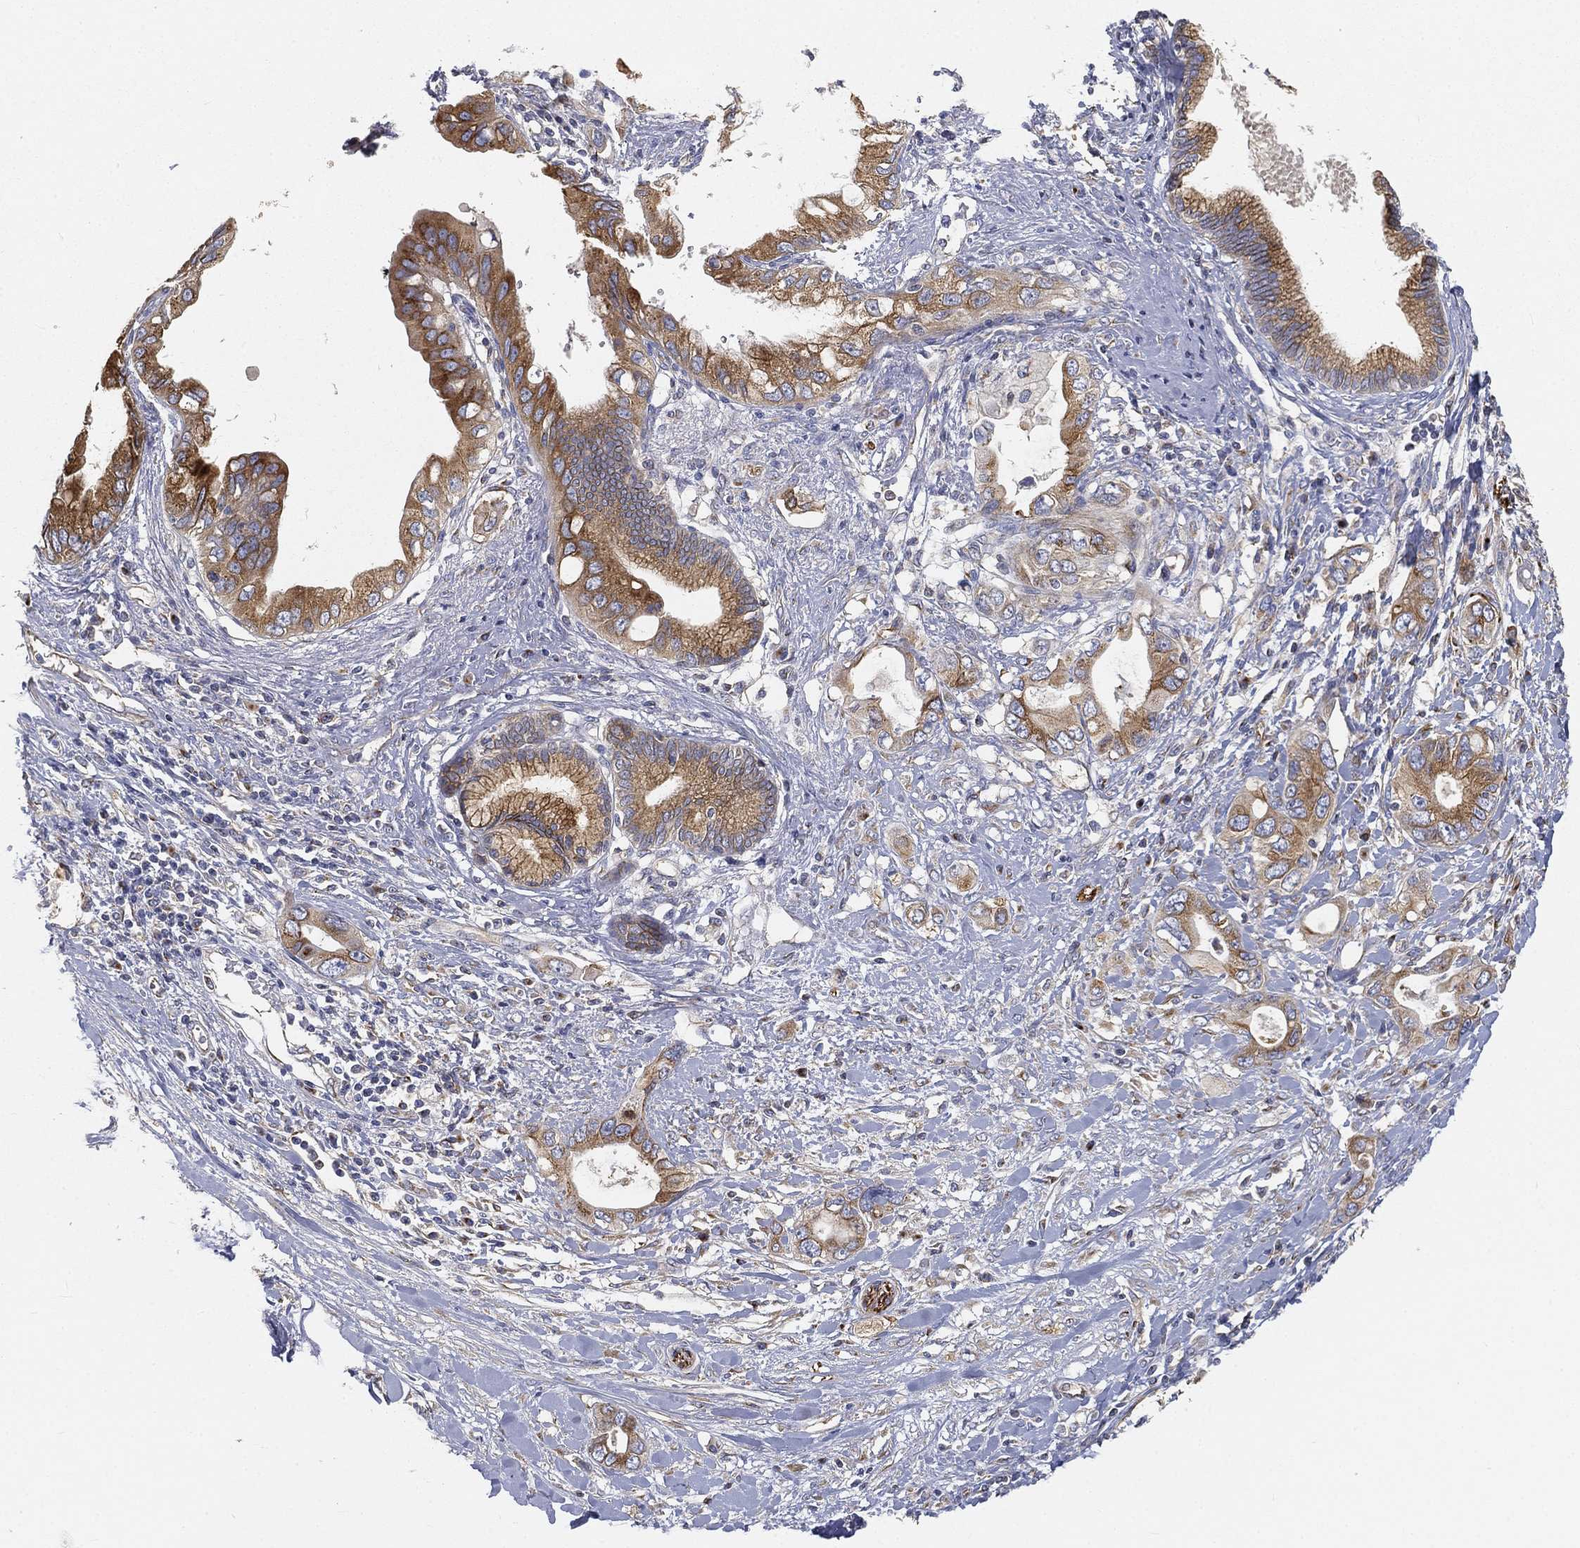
{"staining": {"intensity": "strong", "quantity": ">75%", "location": "cytoplasmic/membranous"}, "tissue": "pancreatic cancer", "cell_type": "Tumor cells", "image_type": "cancer", "snomed": [{"axis": "morphology", "description": "Adenocarcinoma, NOS"}, {"axis": "topography", "description": "Pancreas"}], "caption": "Immunohistochemistry histopathology image of neoplastic tissue: pancreatic cancer stained using immunohistochemistry (IHC) reveals high levels of strong protein expression localized specifically in the cytoplasmic/membranous of tumor cells, appearing as a cytoplasmic/membranous brown color.", "gene": "TMEM25", "patient": {"sex": "female", "age": 56}}